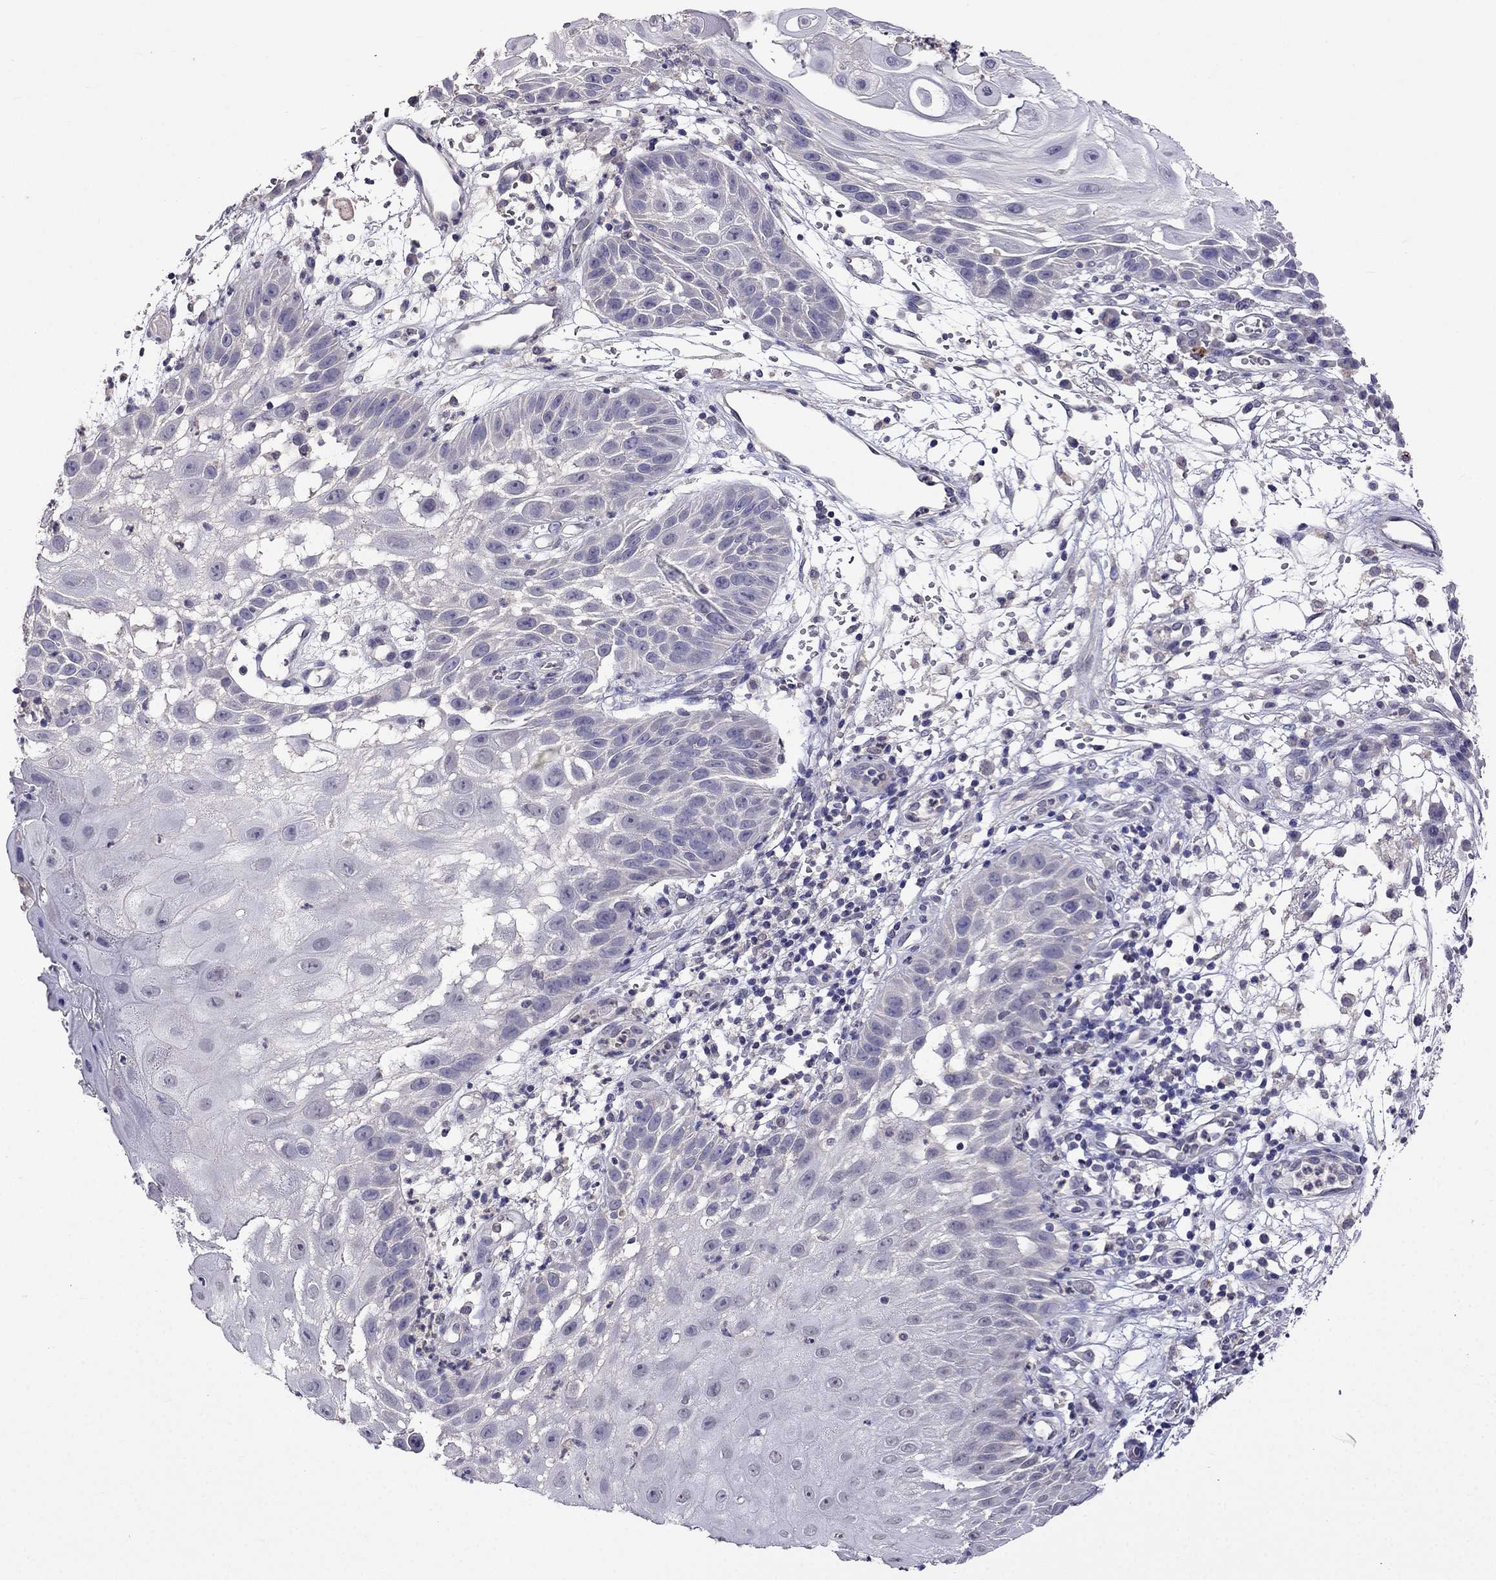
{"staining": {"intensity": "negative", "quantity": "none", "location": "none"}, "tissue": "skin cancer", "cell_type": "Tumor cells", "image_type": "cancer", "snomed": [{"axis": "morphology", "description": "Normal tissue, NOS"}, {"axis": "morphology", "description": "Squamous cell carcinoma, NOS"}, {"axis": "topography", "description": "Skin"}], "caption": "Tumor cells are negative for brown protein staining in squamous cell carcinoma (skin).", "gene": "AQP9", "patient": {"sex": "male", "age": 79}}